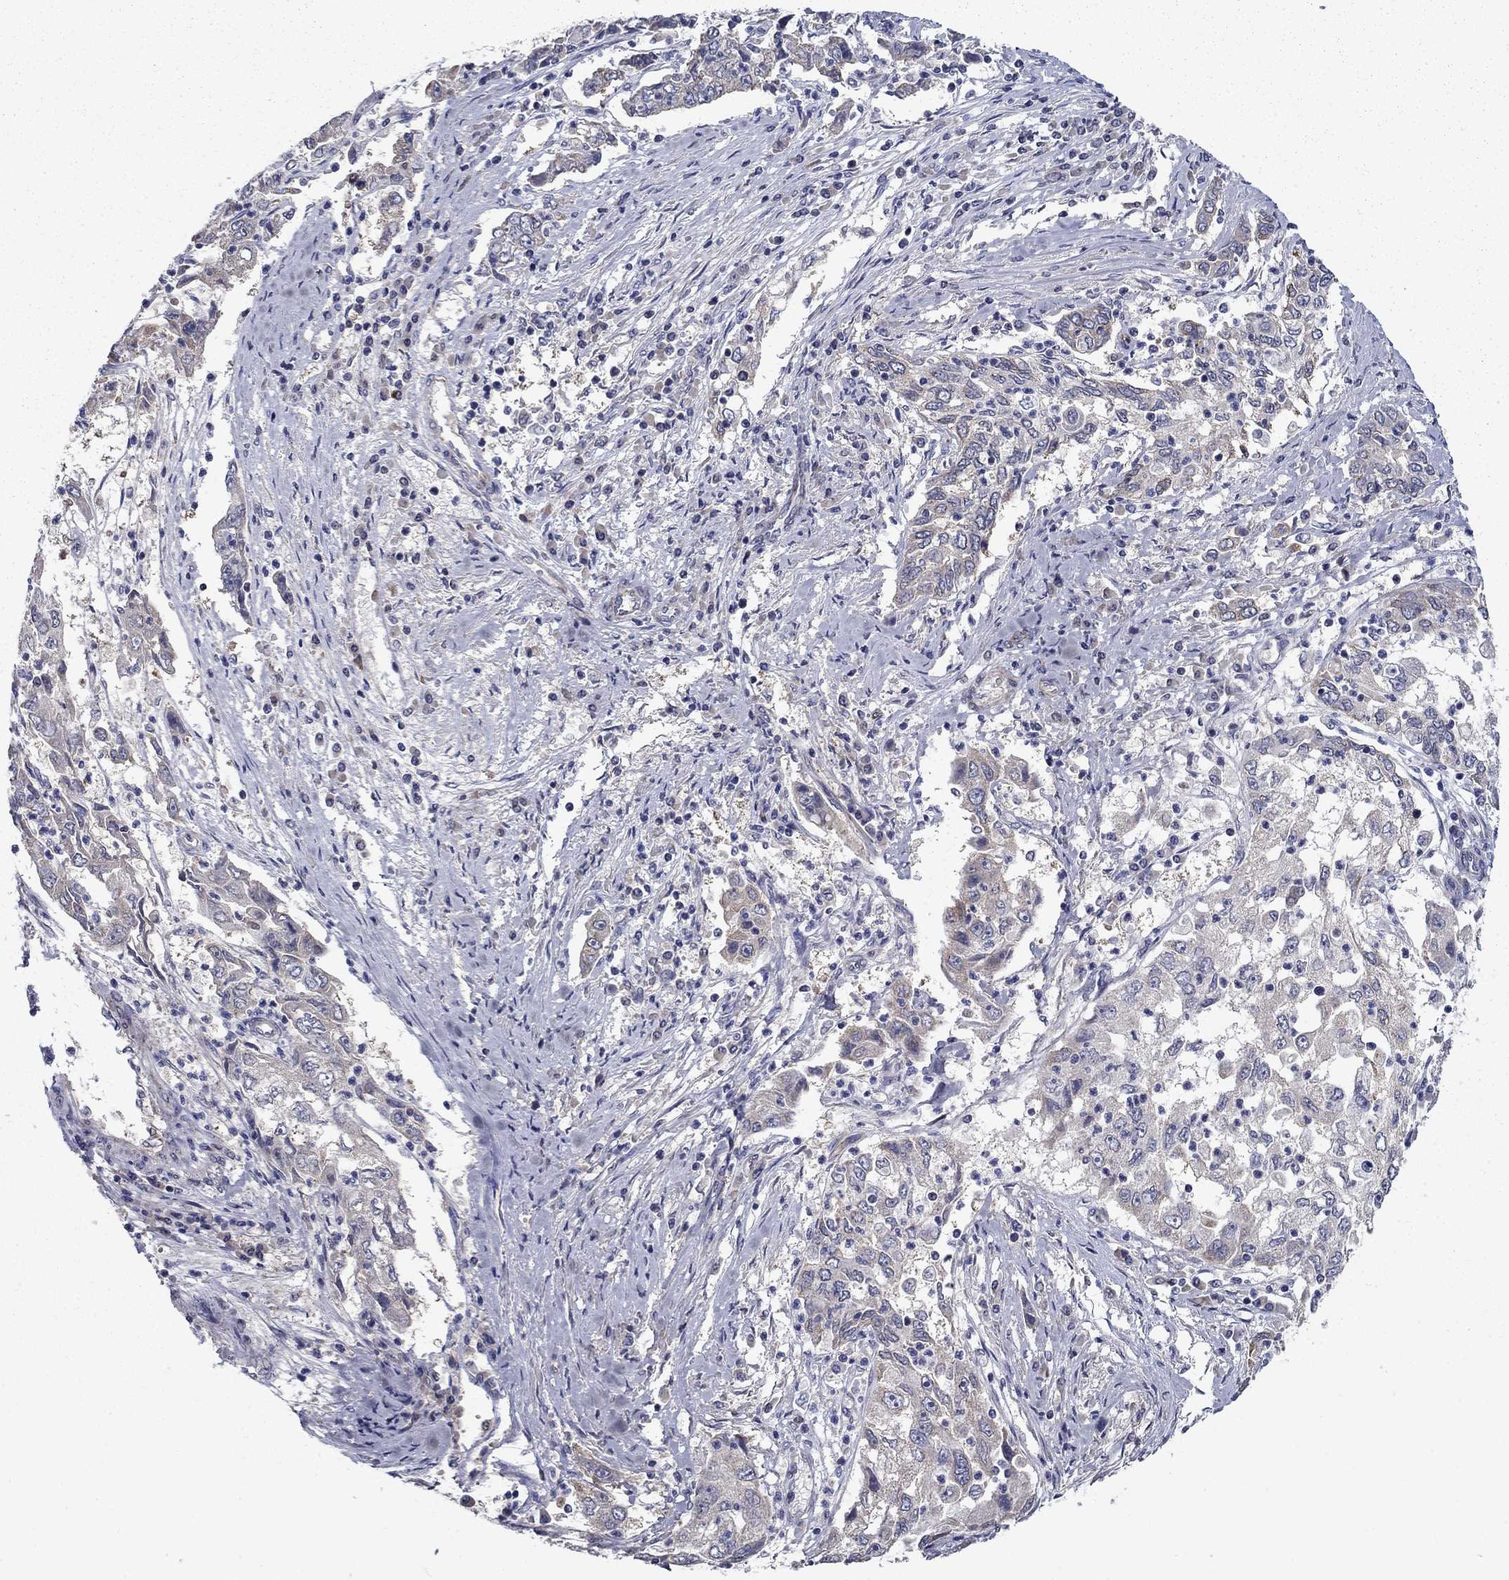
{"staining": {"intensity": "negative", "quantity": "none", "location": "none"}, "tissue": "cervical cancer", "cell_type": "Tumor cells", "image_type": "cancer", "snomed": [{"axis": "morphology", "description": "Squamous cell carcinoma, NOS"}, {"axis": "topography", "description": "Cervix"}], "caption": "Immunohistochemistry histopathology image of neoplastic tissue: human cervical cancer stained with DAB (3,3'-diaminobenzidine) exhibits no significant protein expression in tumor cells.", "gene": "LACTB2", "patient": {"sex": "female", "age": 36}}